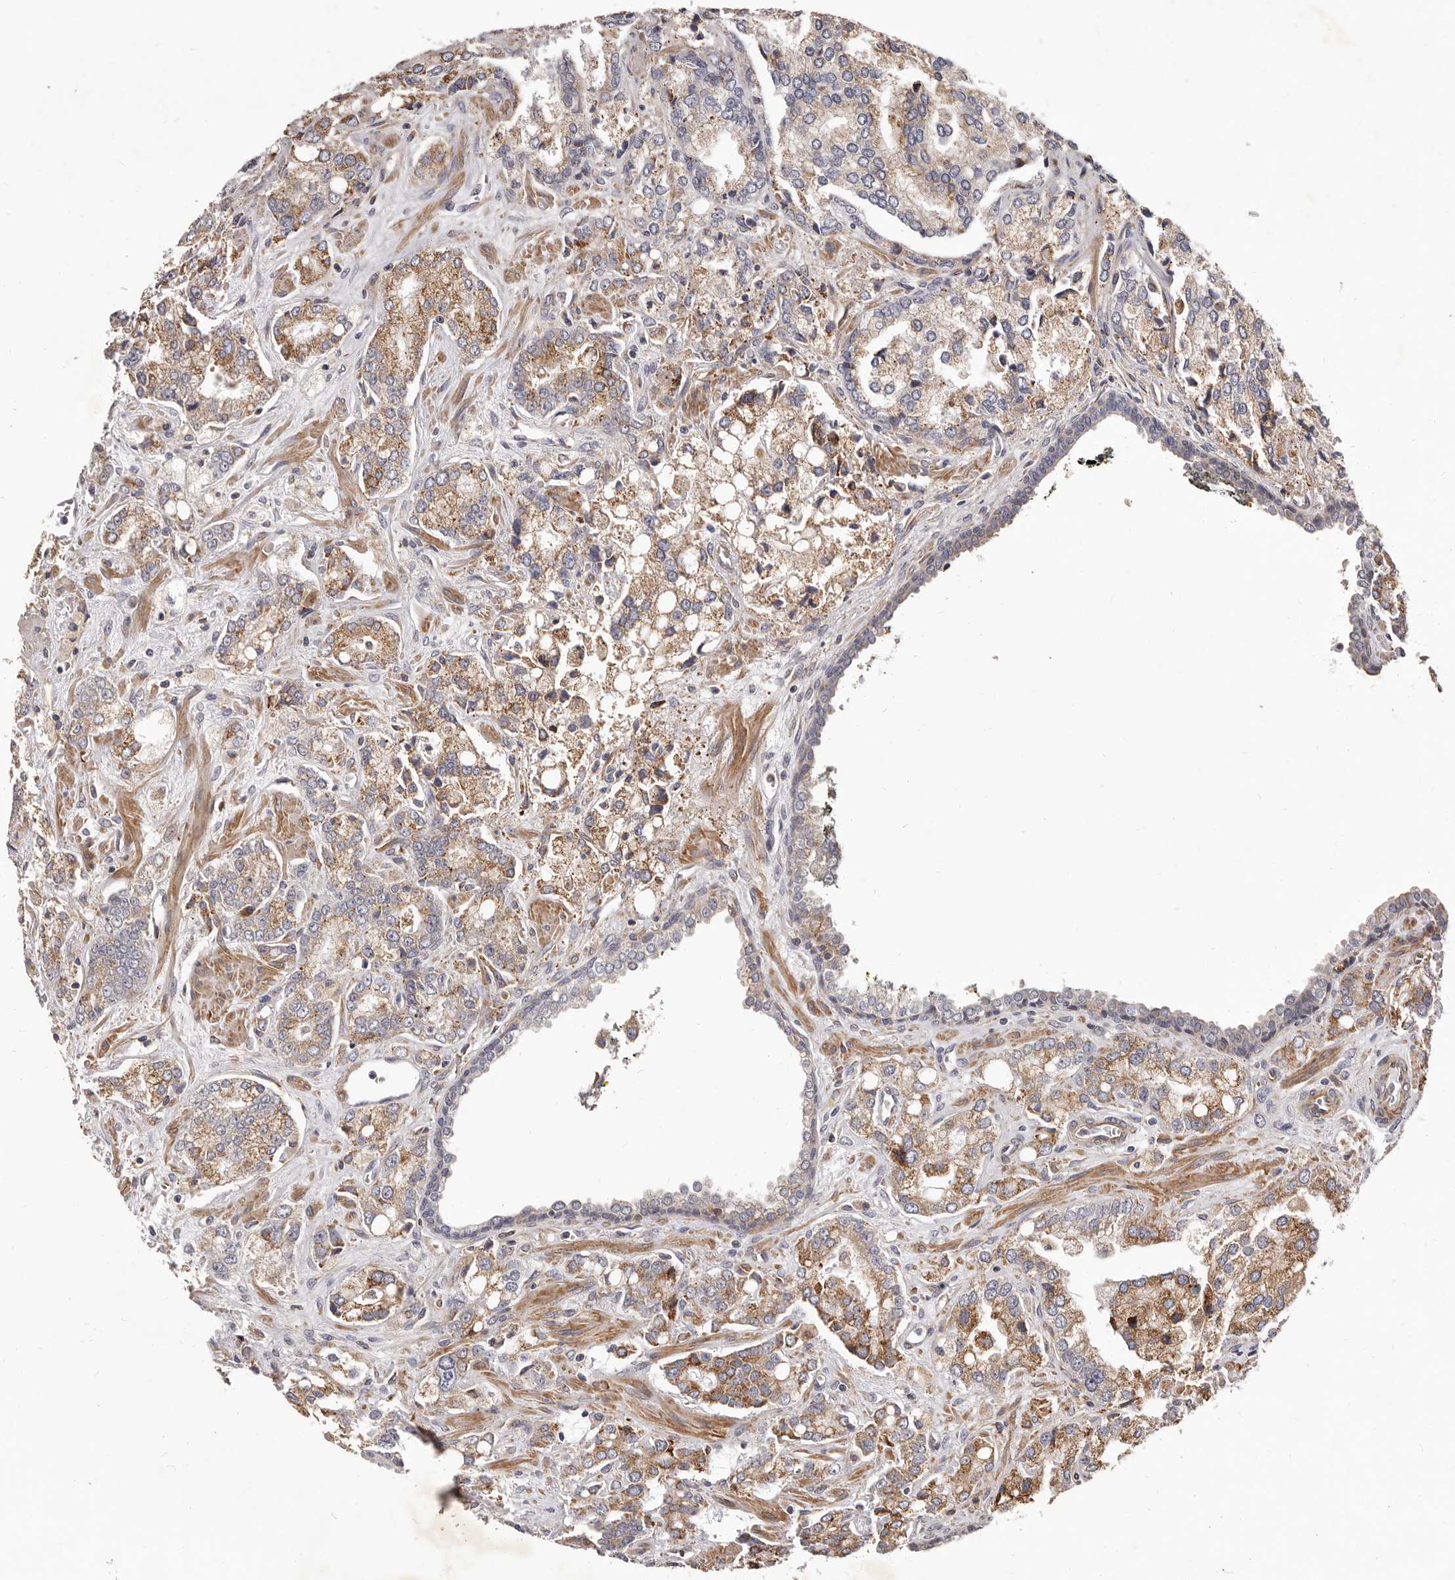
{"staining": {"intensity": "moderate", "quantity": ">75%", "location": "cytoplasmic/membranous"}, "tissue": "prostate cancer", "cell_type": "Tumor cells", "image_type": "cancer", "snomed": [{"axis": "morphology", "description": "Adenocarcinoma, High grade"}, {"axis": "topography", "description": "Prostate"}], "caption": "High-grade adenocarcinoma (prostate) stained with IHC exhibits moderate cytoplasmic/membranous staining in about >75% of tumor cells.", "gene": "ALPK1", "patient": {"sex": "male", "age": 67}}